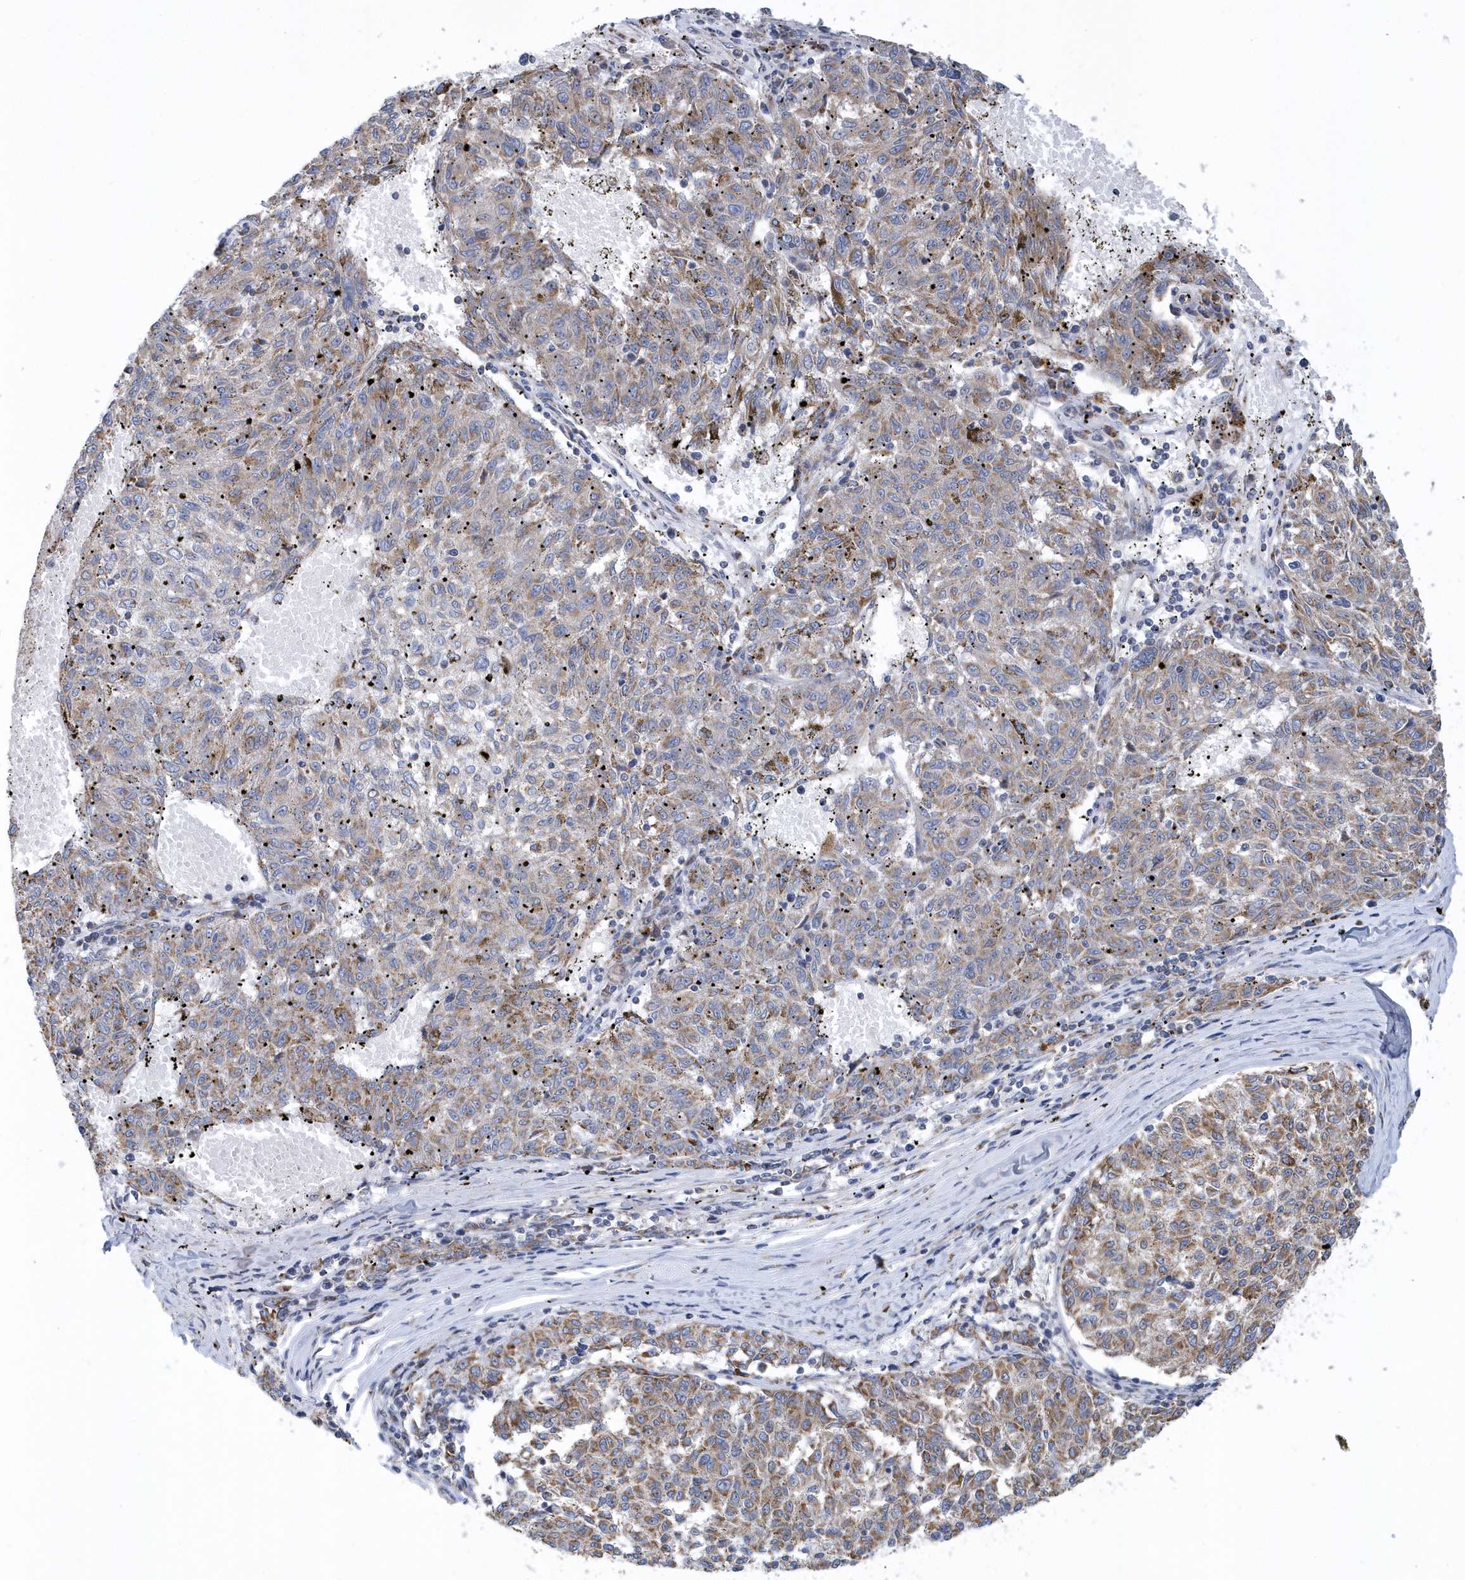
{"staining": {"intensity": "moderate", "quantity": "25%-75%", "location": "cytoplasmic/membranous"}, "tissue": "melanoma", "cell_type": "Tumor cells", "image_type": "cancer", "snomed": [{"axis": "morphology", "description": "Malignant melanoma, NOS"}, {"axis": "topography", "description": "Skin"}], "caption": "Moderate cytoplasmic/membranous protein expression is identified in approximately 25%-75% of tumor cells in melanoma.", "gene": "VWA5B2", "patient": {"sex": "female", "age": 72}}